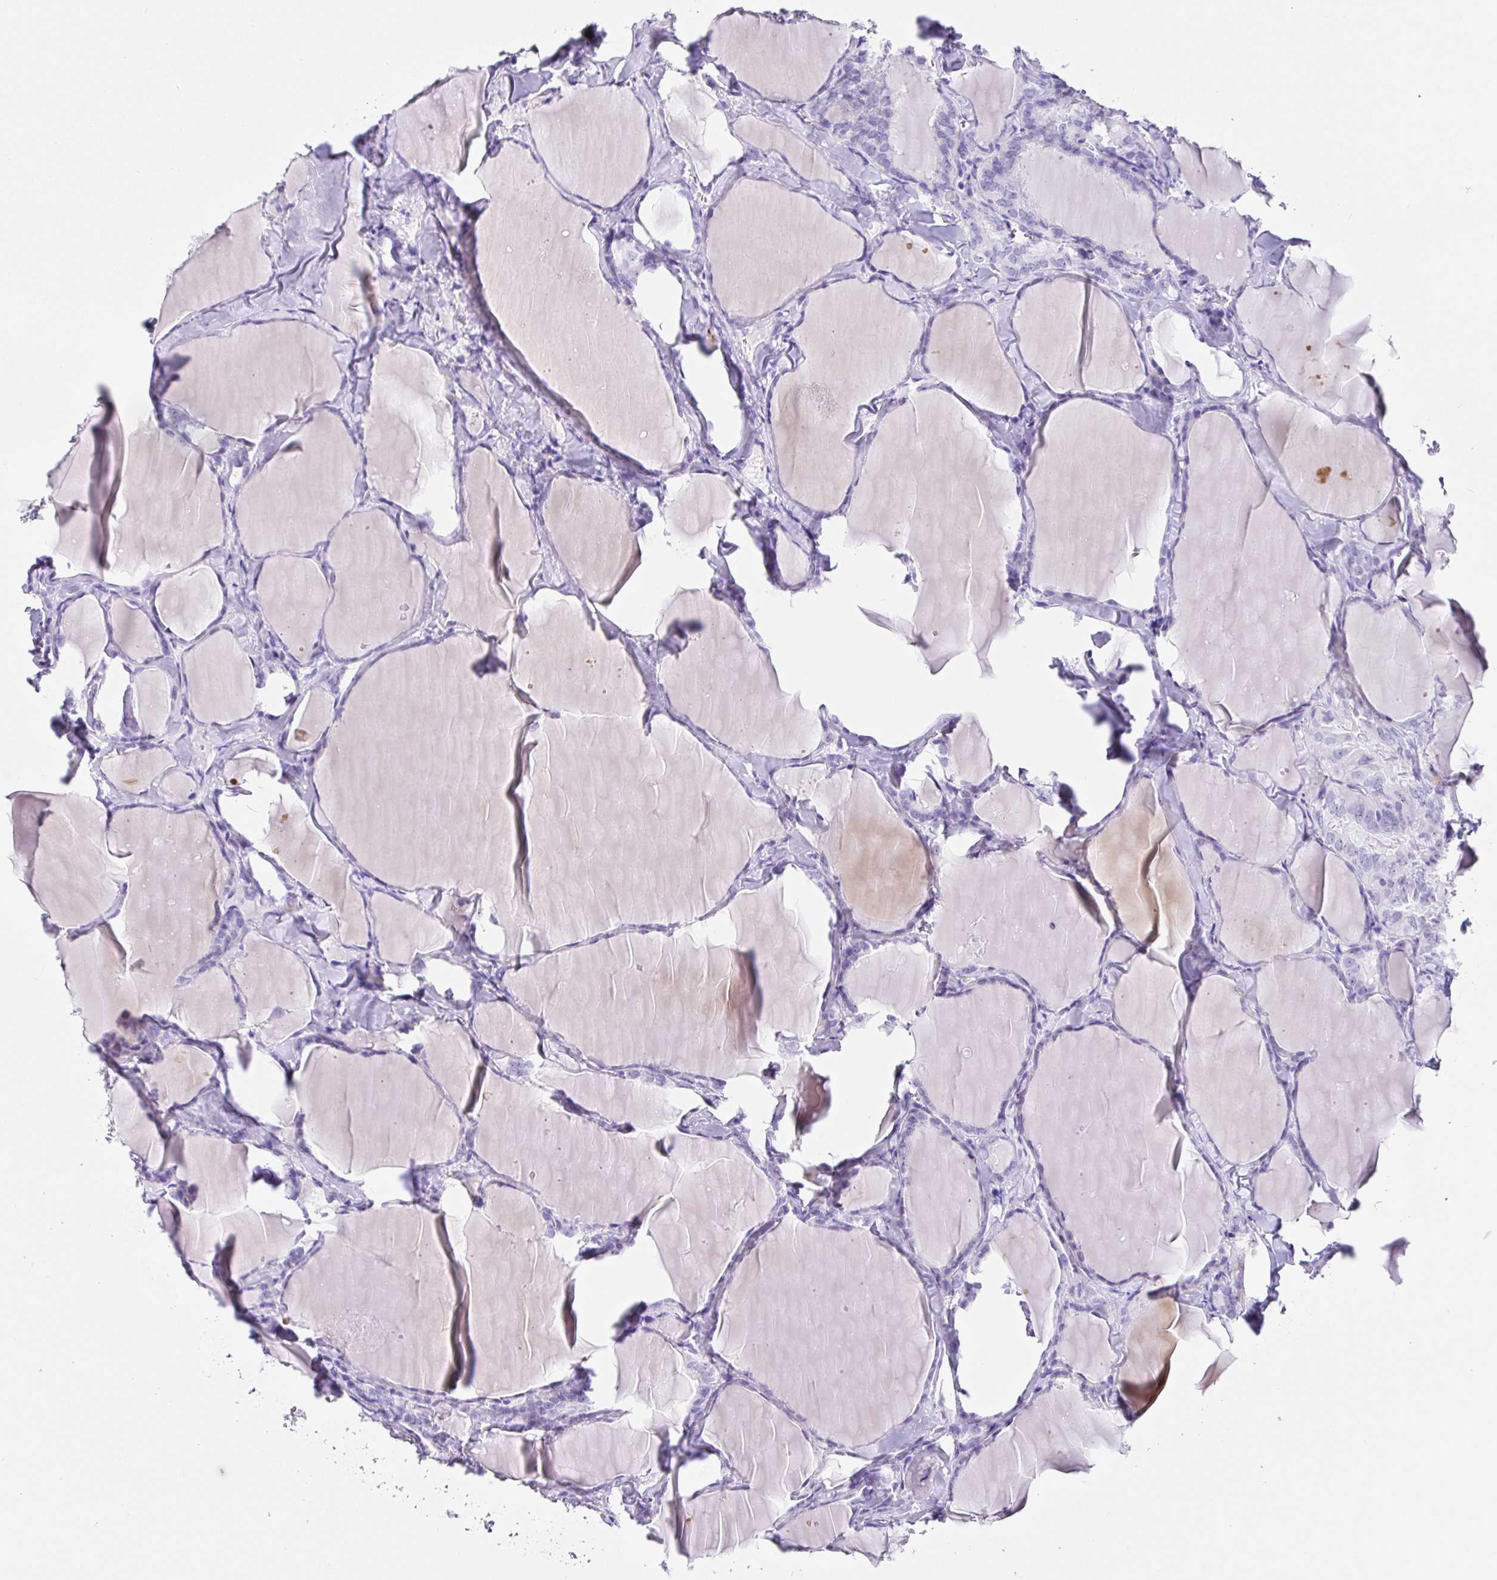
{"staining": {"intensity": "negative", "quantity": "none", "location": "none"}, "tissue": "thyroid cancer", "cell_type": "Tumor cells", "image_type": "cancer", "snomed": [{"axis": "morphology", "description": "Papillary adenocarcinoma, NOS"}, {"axis": "topography", "description": "Thyroid gland"}], "caption": "A high-resolution histopathology image shows IHC staining of thyroid papillary adenocarcinoma, which demonstrates no significant expression in tumor cells.", "gene": "PRAMEF19", "patient": {"sex": "male", "age": 30}}